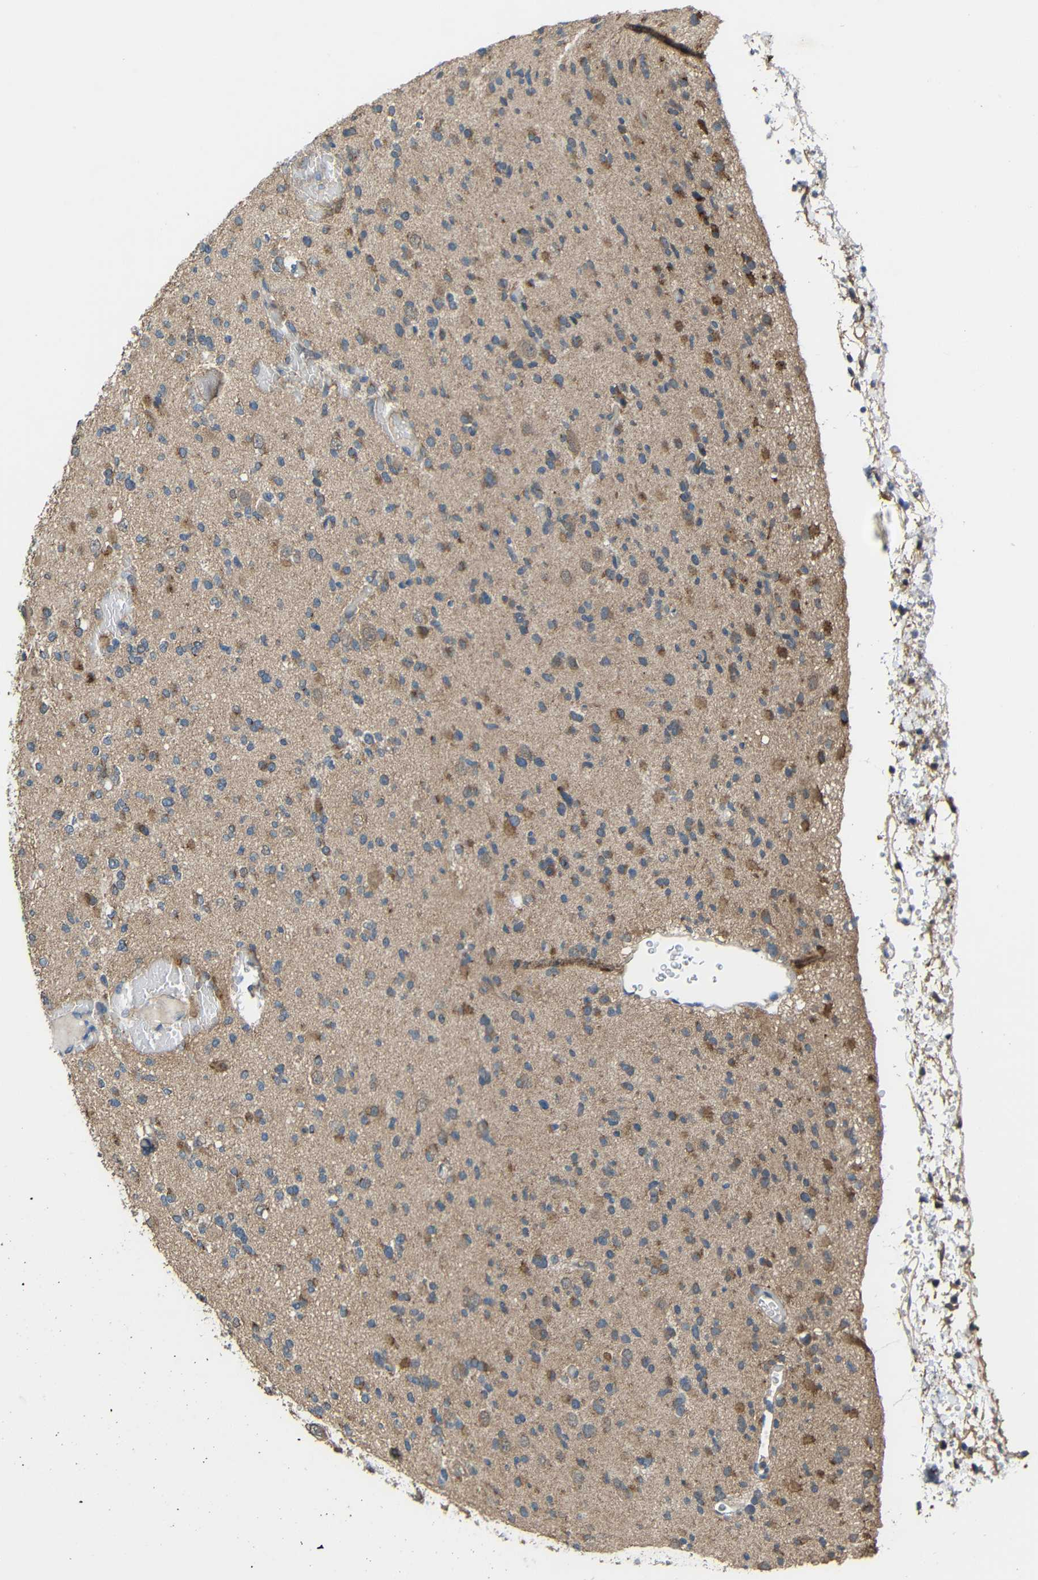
{"staining": {"intensity": "moderate", "quantity": "25%-75%", "location": "cytoplasmic/membranous"}, "tissue": "glioma", "cell_type": "Tumor cells", "image_type": "cancer", "snomed": [{"axis": "morphology", "description": "Glioma, malignant, Low grade"}, {"axis": "topography", "description": "Brain"}], "caption": "A micrograph of human malignant glioma (low-grade) stained for a protein displays moderate cytoplasmic/membranous brown staining in tumor cells. Using DAB (brown) and hematoxylin (blue) stains, captured at high magnification using brightfield microscopy.", "gene": "CHST9", "patient": {"sex": "female", "age": 22}}